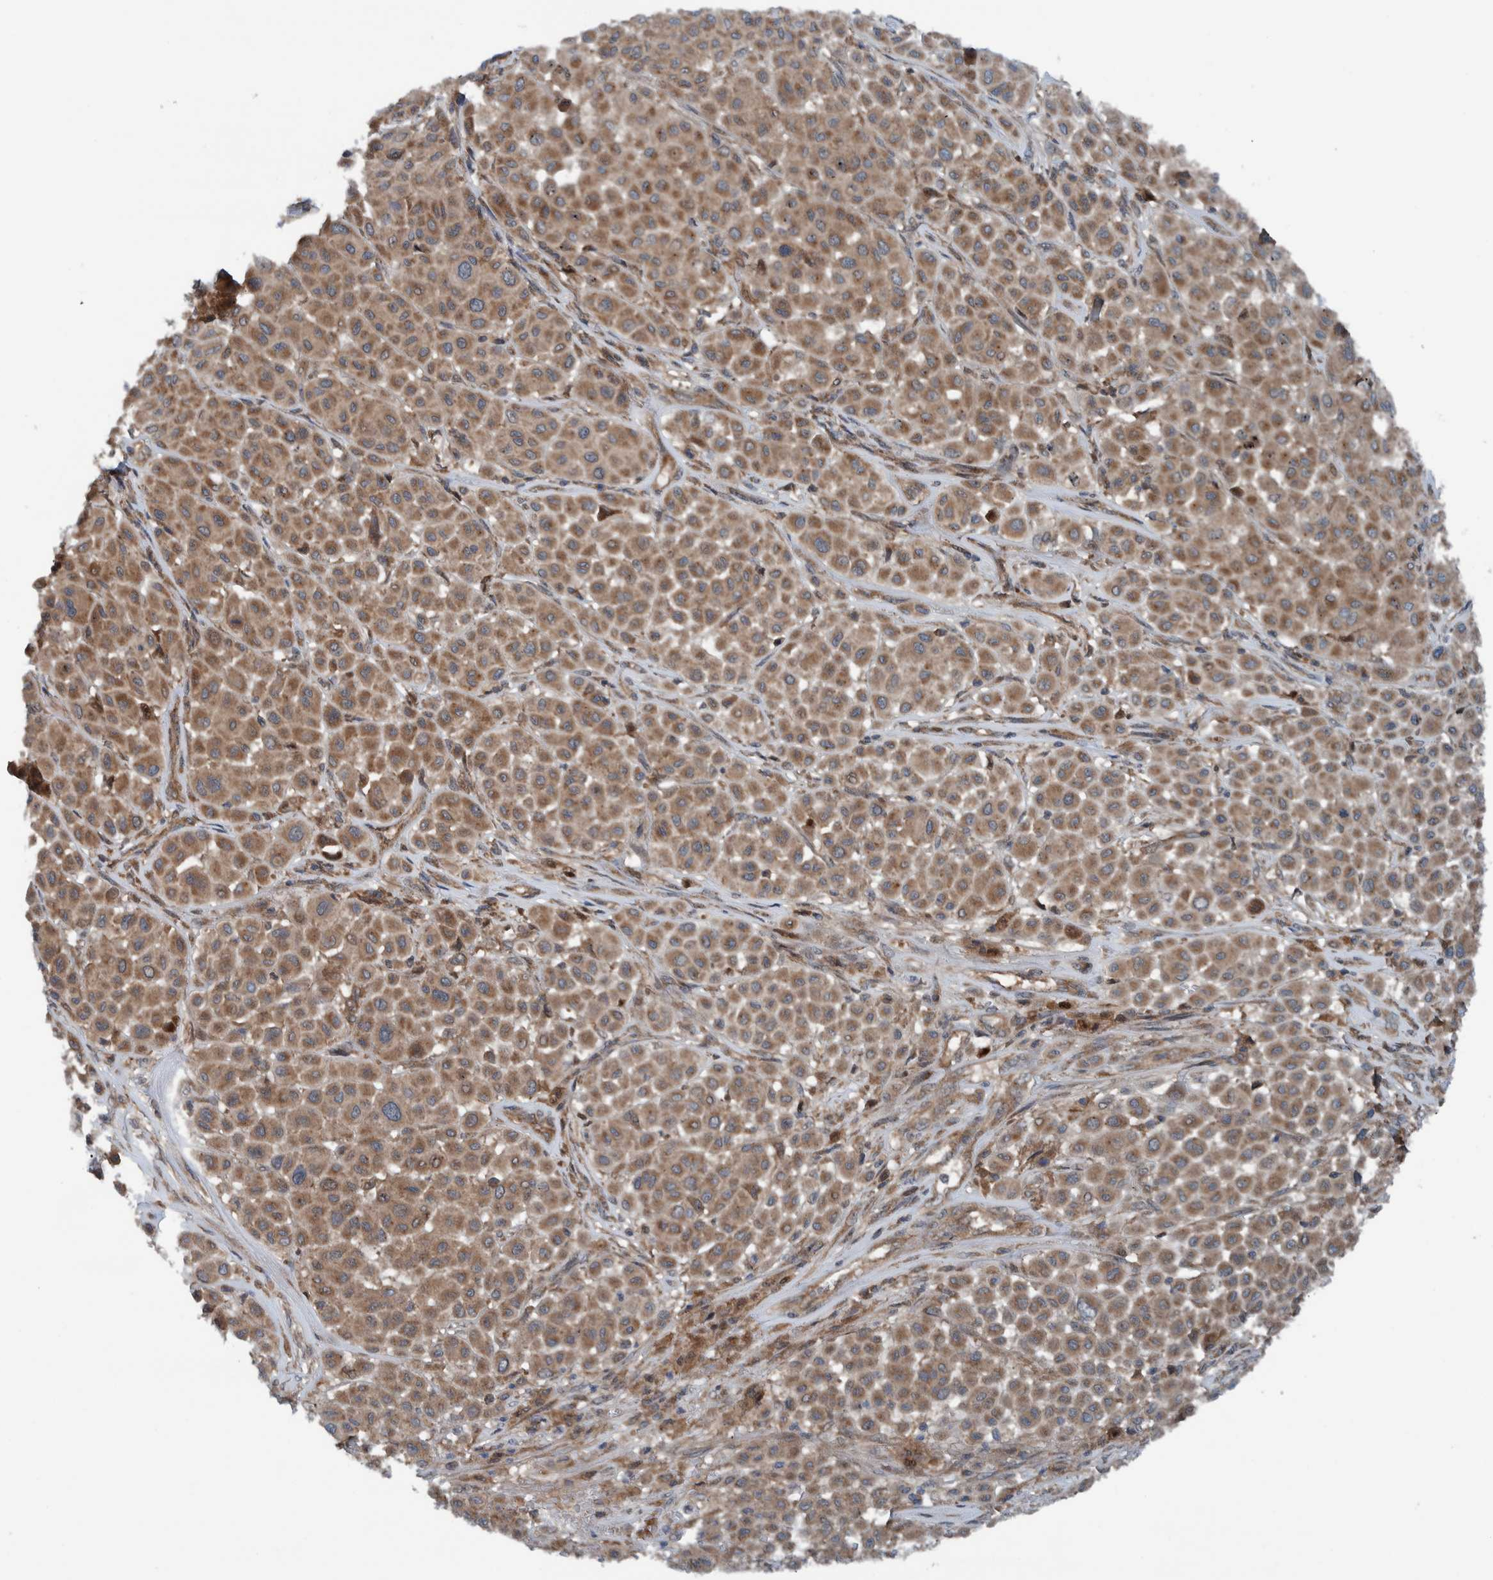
{"staining": {"intensity": "moderate", "quantity": ">75%", "location": "cytoplasmic/membranous"}, "tissue": "melanoma", "cell_type": "Tumor cells", "image_type": "cancer", "snomed": [{"axis": "morphology", "description": "Malignant melanoma, Metastatic site"}, {"axis": "topography", "description": "Soft tissue"}], "caption": "This photomicrograph demonstrates immunohistochemistry (IHC) staining of human melanoma, with medium moderate cytoplasmic/membranous staining in about >75% of tumor cells.", "gene": "CUEDC1", "patient": {"sex": "male", "age": 41}}